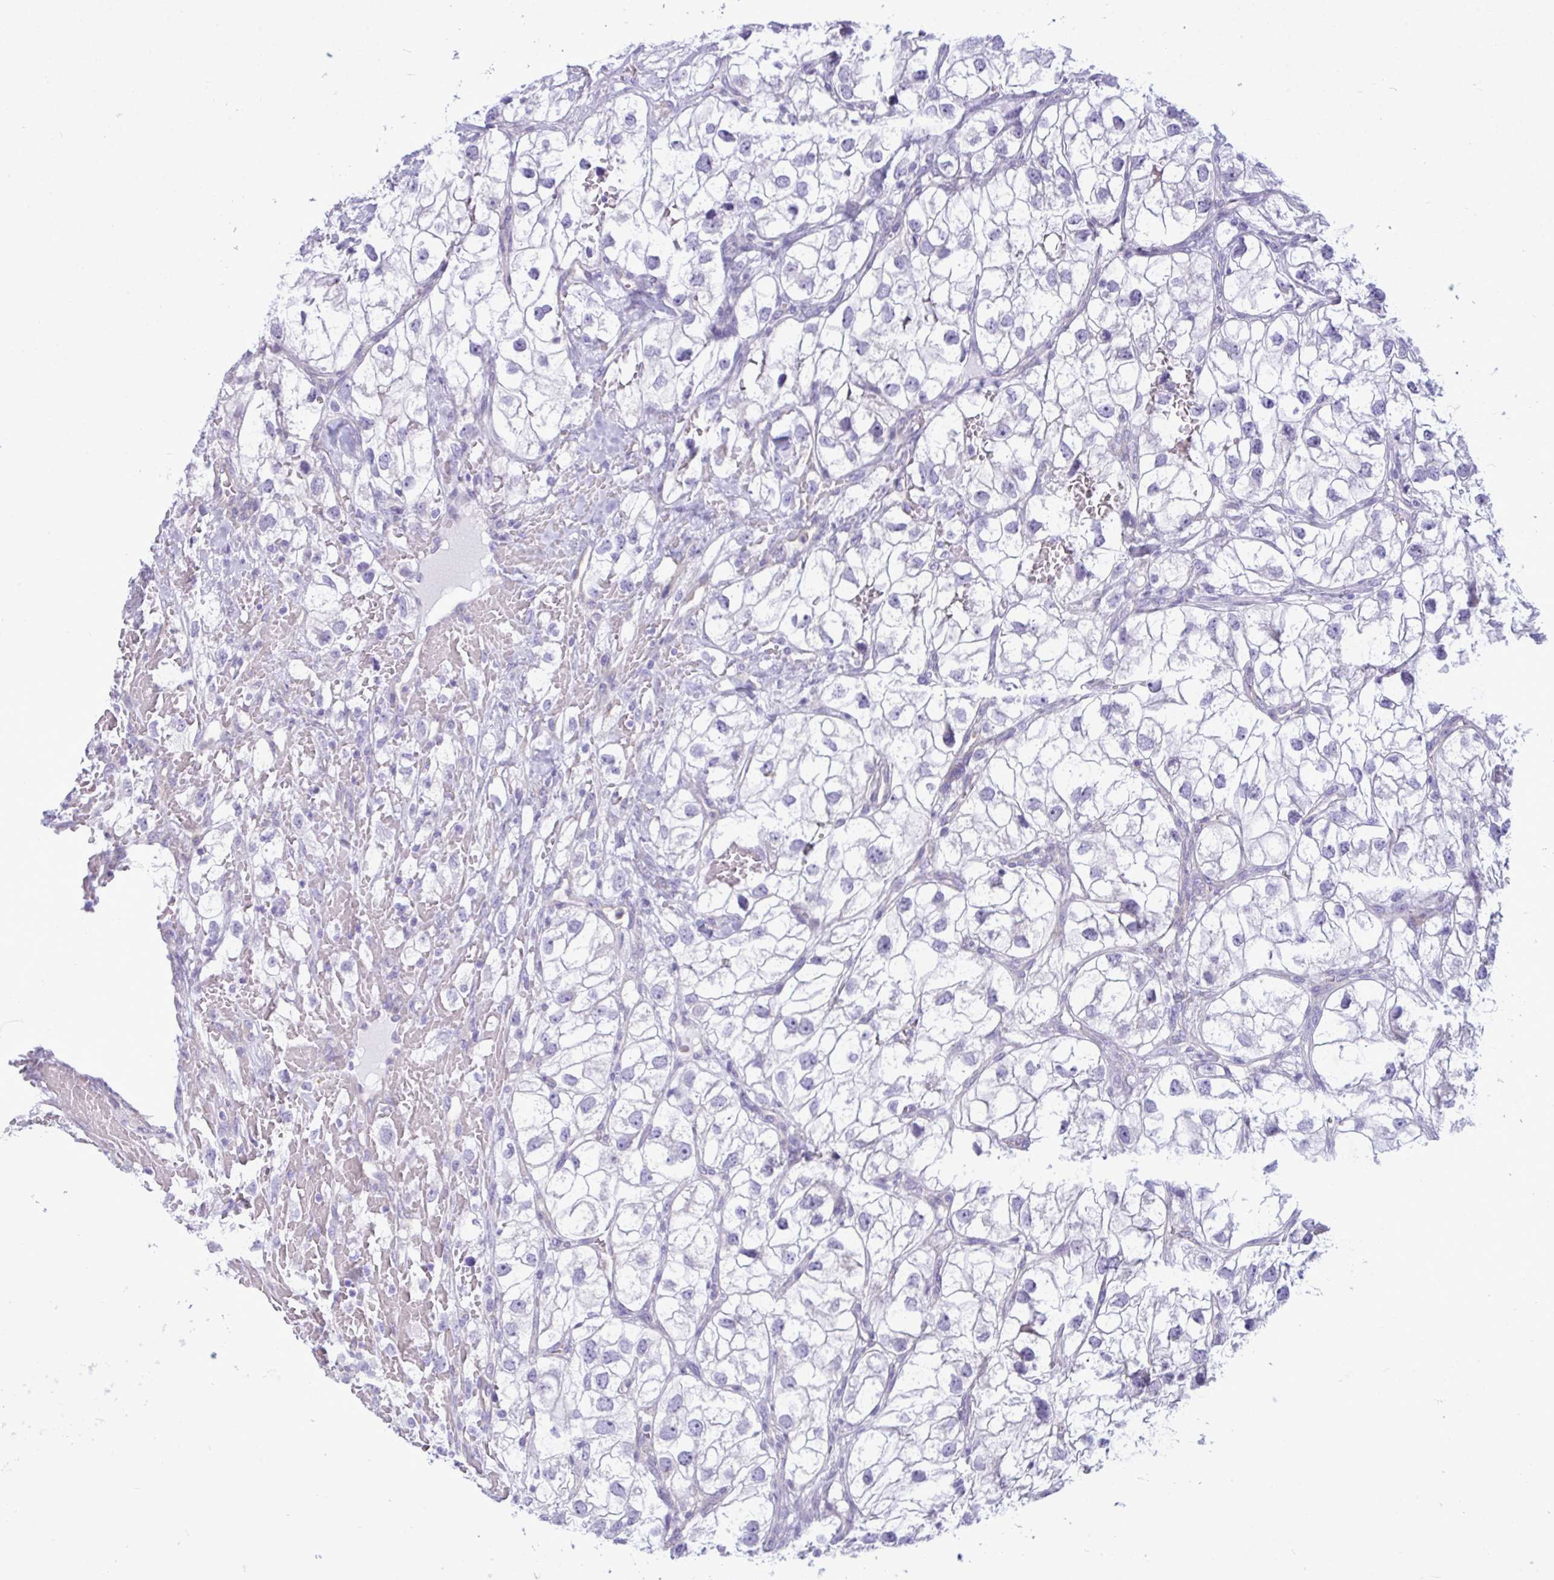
{"staining": {"intensity": "negative", "quantity": "none", "location": "none"}, "tissue": "renal cancer", "cell_type": "Tumor cells", "image_type": "cancer", "snomed": [{"axis": "morphology", "description": "Adenocarcinoma, NOS"}, {"axis": "topography", "description": "Kidney"}], "caption": "Immunohistochemistry (IHC) histopathology image of neoplastic tissue: renal cancer (adenocarcinoma) stained with DAB reveals no significant protein expression in tumor cells. (Brightfield microscopy of DAB (3,3'-diaminobenzidine) immunohistochemistry (IHC) at high magnification).", "gene": "MYH10", "patient": {"sex": "male", "age": 59}}